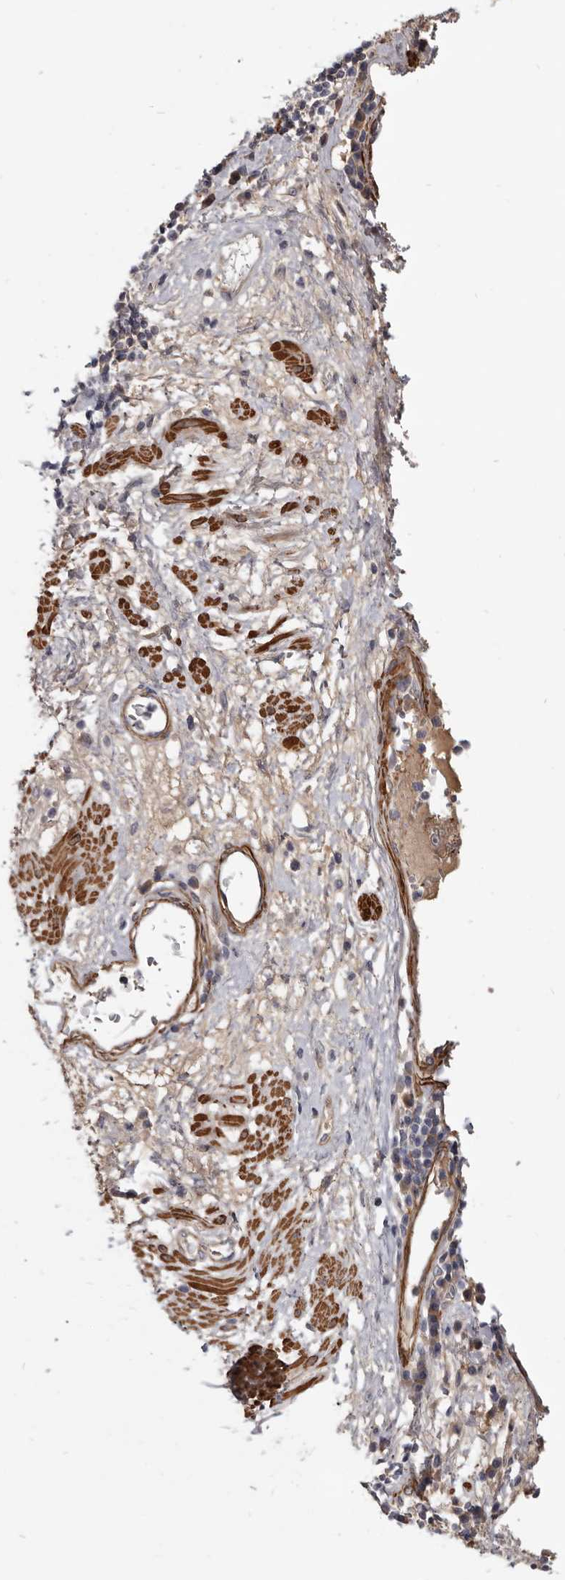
{"staining": {"intensity": "moderate", "quantity": ">75%", "location": "cytoplasmic/membranous"}, "tissue": "esophagus", "cell_type": "Squamous epithelial cells", "image_type": "normal", "snomed": [{"axis": "morphology", "description": "Normal tissue, NOS"}, {"axis": "morphology", "description": "Adenocarcinoma, NOS"}, {"axis": "topography", "description": "Esophagus"}], "caption": "Normal esophagus was stained to show a protein in brown. There is medium levels of moderate cytoplasmic/membranous staining in about >75% of squamous epithelial cells.", "gene": "CGN", "patient": {"sex": "male", "age": 62}}